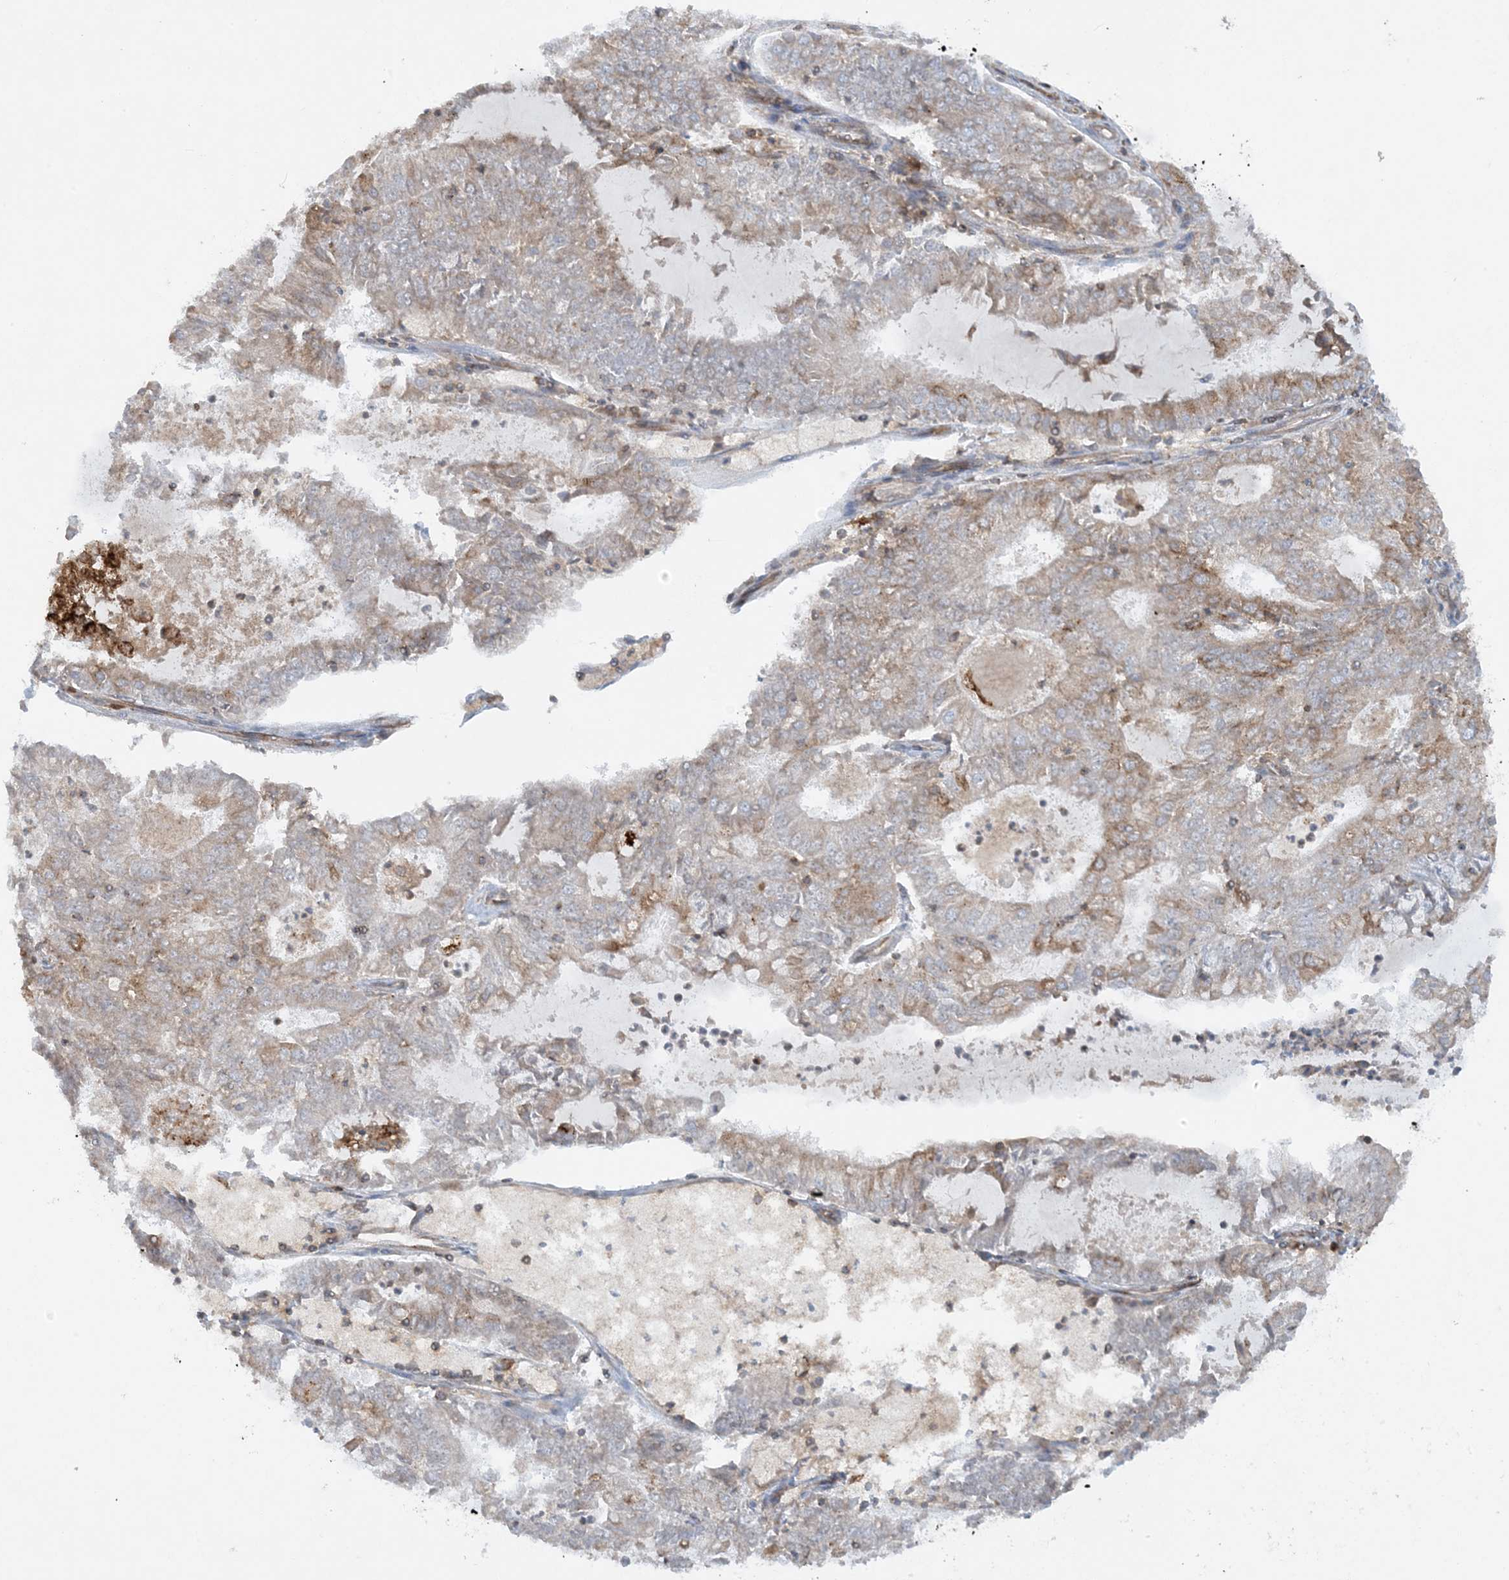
{"staining": {"intensity": "moderate", "quantity": "<25%", "location": "cytoplasmic/membranous"}, "tissue": "endometrial cancer", "cell_type": "Tumor cells", "image_type": "cancer", "snomed": [{"axis": "morphology", "description": "Adenocarcinoma, NOS"}, {"axis": "topography", "description": "Endometrium"}], "caption": "The micrograph reveals immunohistochemical staining of adenocarcinoma (endometrial). There is moderate cytoplasmic/membranous positivity is seen in about <25% of tumor cells.", "gene": "HLA-E", "patient": {"sex": "female", "age": 57}}